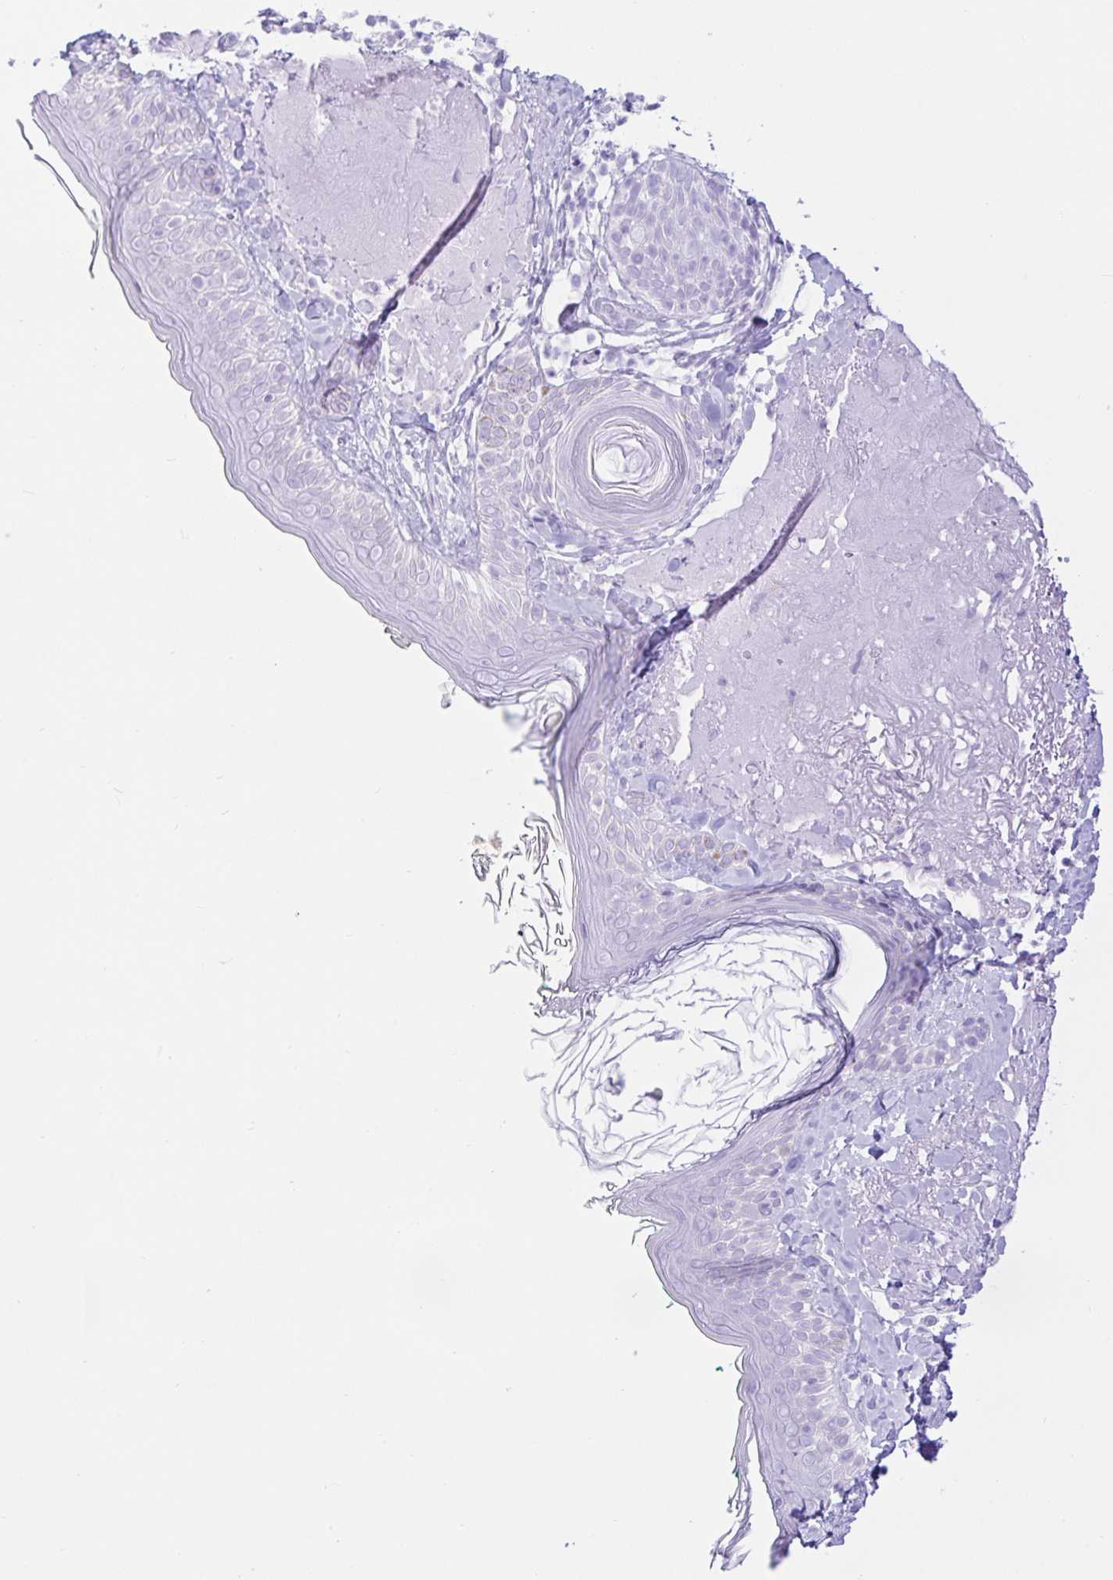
{"staining": {"intensity": "negative", "quantity": "none", "location": "none"}, "tissue": "skin", "cell_type": "Fibroblasts", "image_type": "normal", "snomed": [{"axis": "morphology", "description": "Normal tissue, NOS"}, {"axis": "topography", "description": "Skin"}], "caption": "Histopathology image shows no significant protein staining in fibroblasts of unremarkable skin. Nuclei are stained in blue.", "gene": "PAX8", "patient": {"sex": "male", "age": 73}}